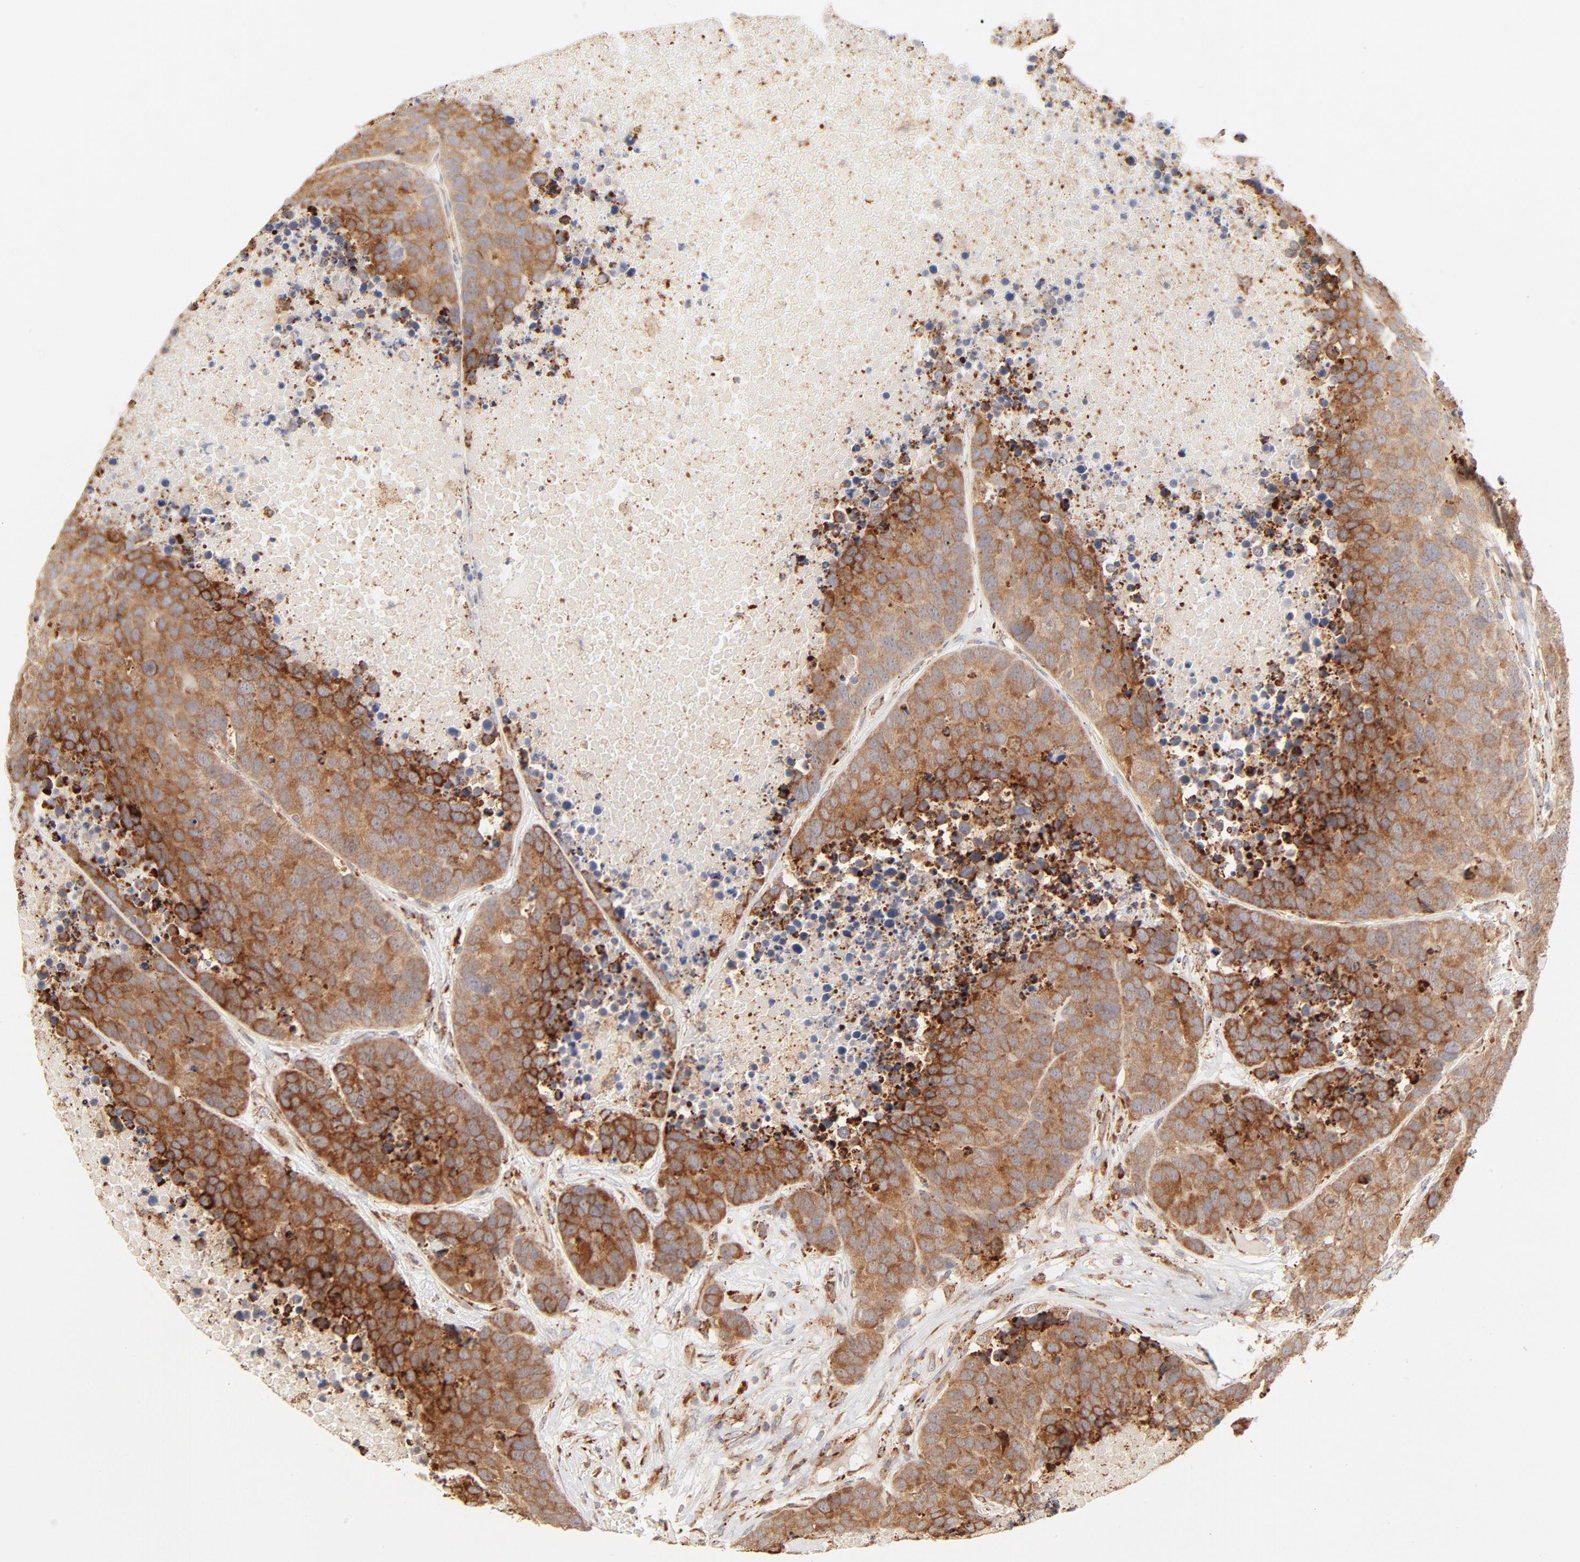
{"staining": {"intensity": "strong", "quantity": ">75%", "location": "cytoplasmic/membranous"}, "tissue": "carcinoid", "cell_type": "Tumor cells", "image_type": "cancer", "snomed": [{"axis": "morphology", "description": "Carcinoid, malignant, NOS"}, {"axis": "topography", "description": "Lung"}], "caption": "Carcinoid was stained to show a protein in brown. There is high levels of strong cytoplasmic/membranous positivity in about >75% of tumor cells.", "gene": "PARP12", "patient": {"sex": "male", "age": 60}}